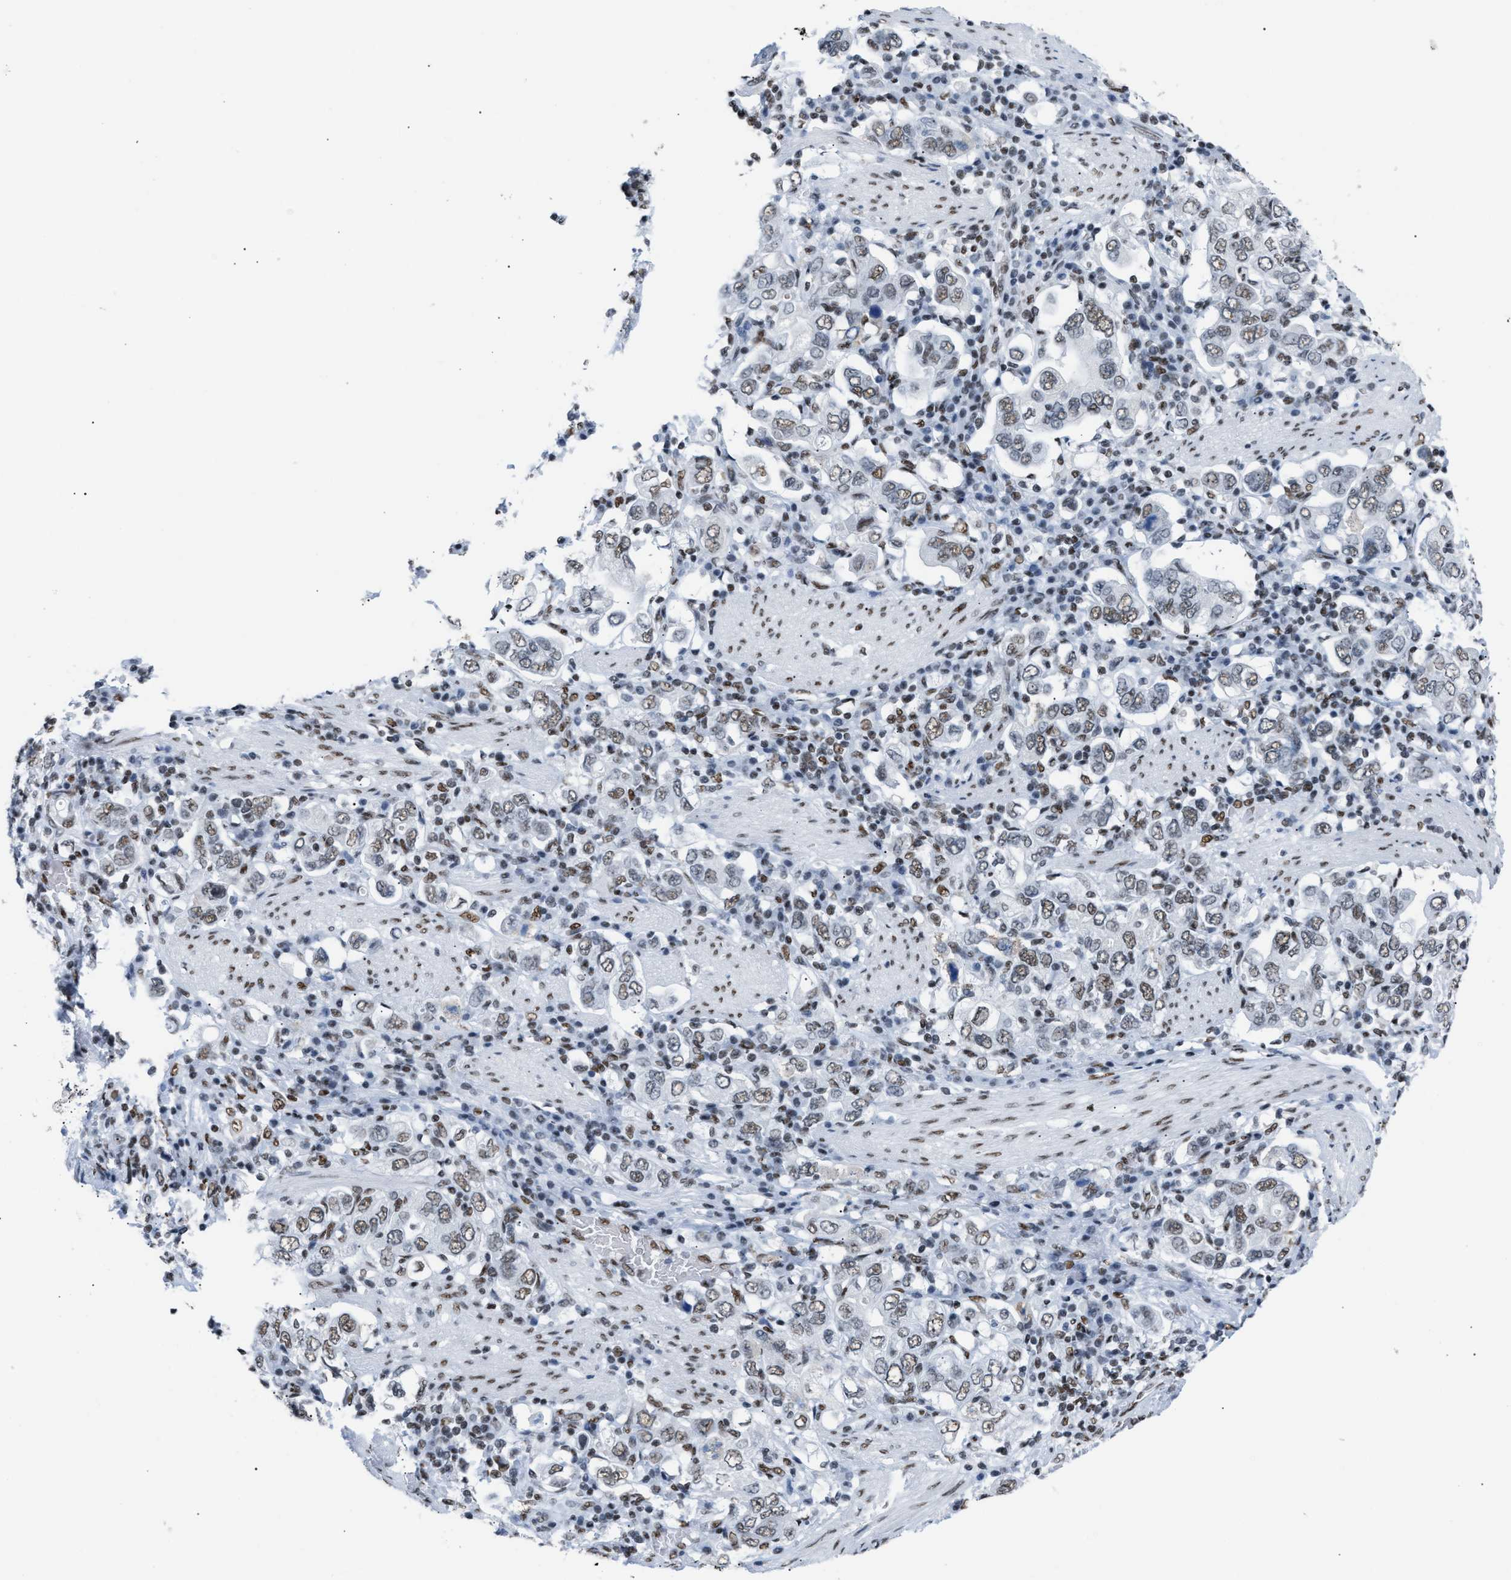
{"staining": {"intensity": "weak", "quantity": ">75%", "location": "nuclear"}, "tissue": "stomach cancer", "cell_type": "Tumor cells", "image_type": "cancer", "snomed": [{"axis": "morphology", "description": "Adenocarcinoma, NOS"}, {"axis": "topography", "description": "Stomach, upper"}], "caption": "Tumor cells exhibit low levels of weak nuclear positivity in about >75% of cells in human stomach adenocarcinoma.", "gene": "CCAR2", "patient": {"sex": "male", "age": 62}}